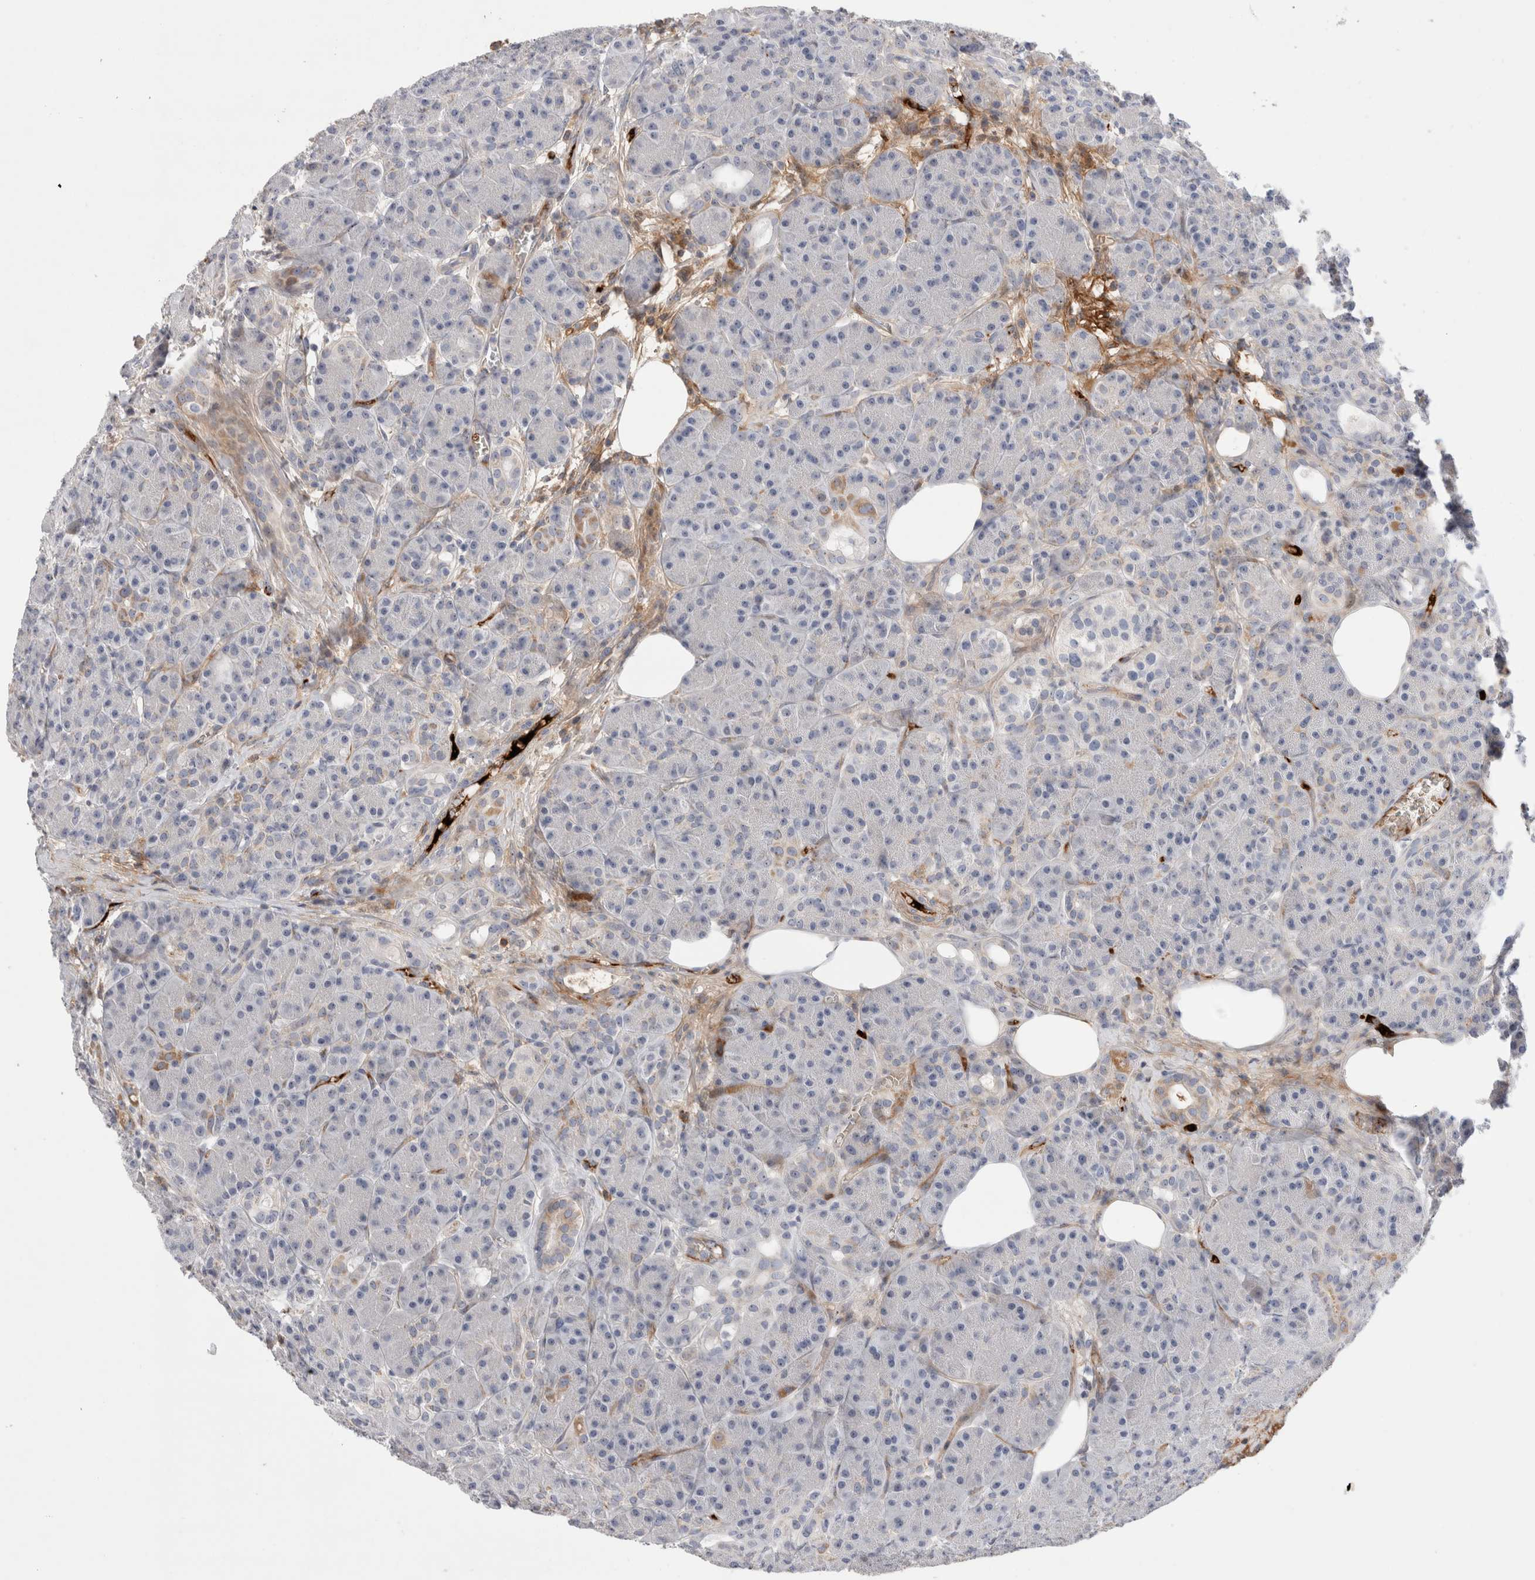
{"staining": {"intensity": "moderate", "quantity": "<25%", "location": "cytoplasmic/membranous"}, "tissue": "pancreas", "cell_type": "Exocrine glandular cells", "image_type": "normal", "snomed": [{"axis": "morphology", "description": "Normal tissue, NOS"}, {"axis": "topography", "description": "Pancreas"}], "caption": "DAB immunohistochemical staining of unremarkable human pancreas displays moderate cytoplasmic/membranous protein staining in about <25% of exocrine glandular cells. Using DAB (brown) and hematoxylin (blue) stains, captured at high magnification using brightfield microscopy.", "gene": "ECHDC2", "patient": {"sex": "male", "age": 63}}